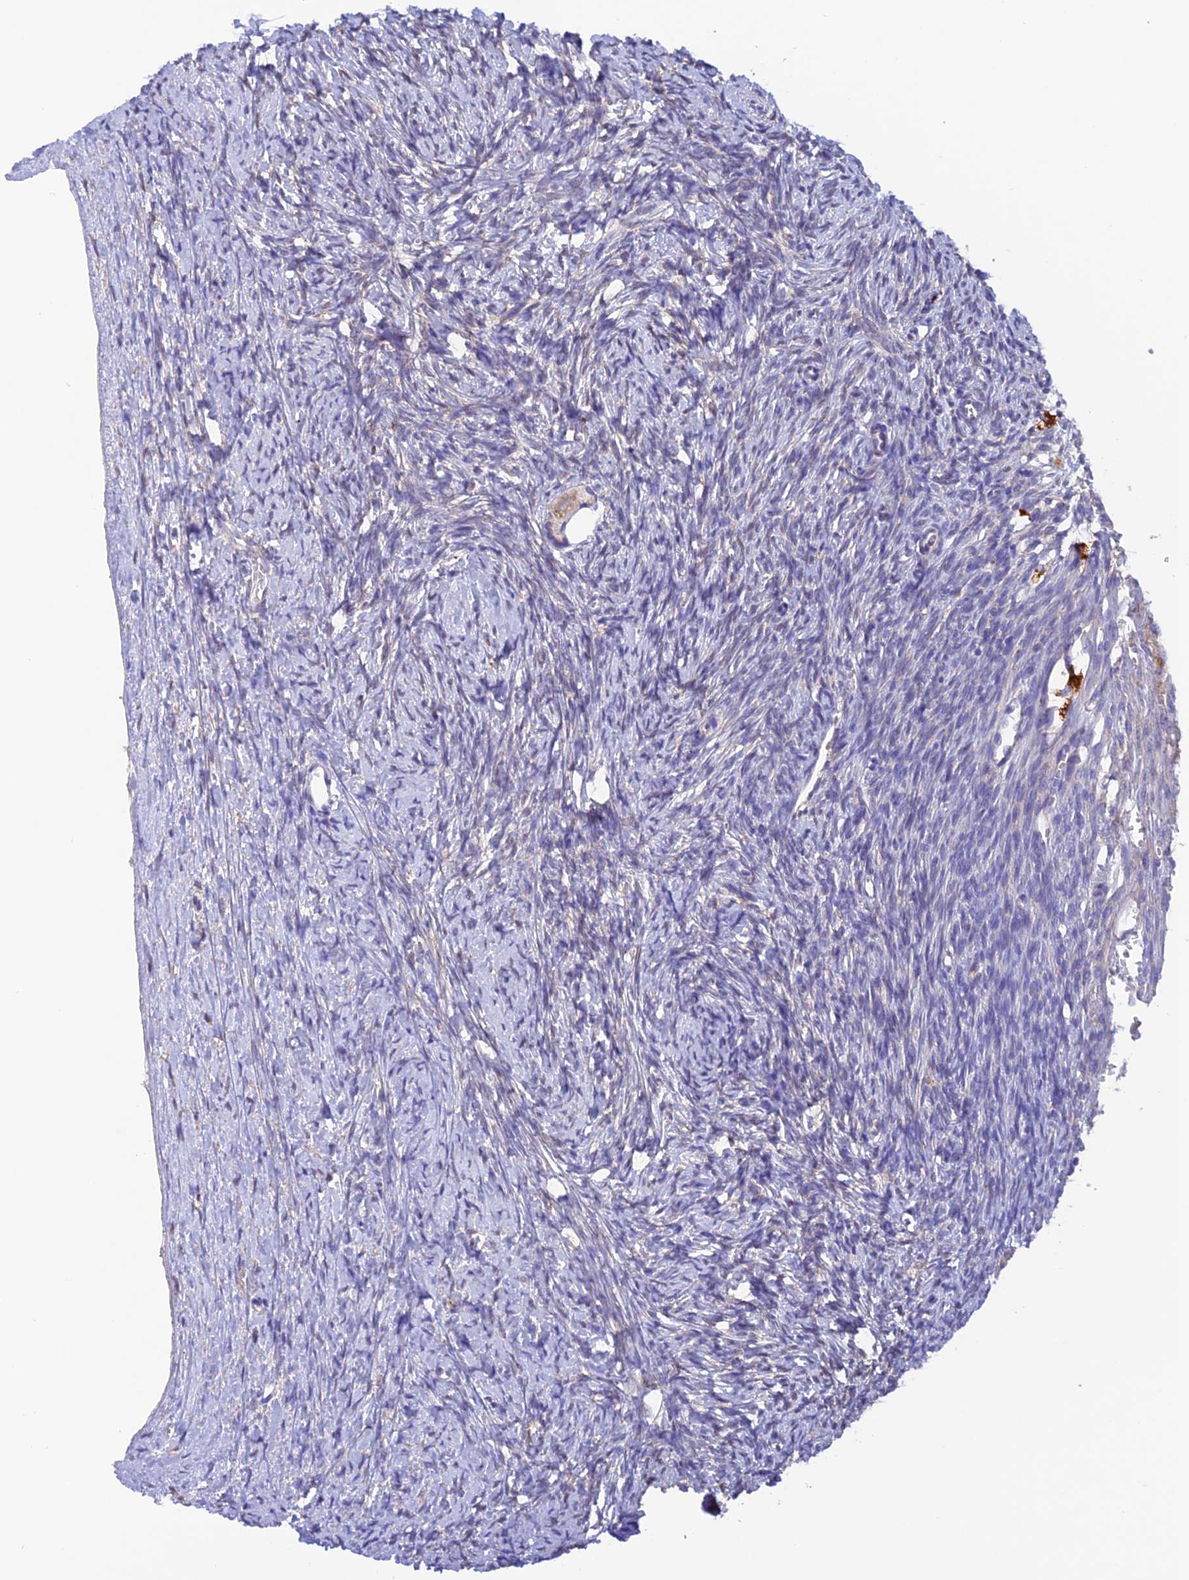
{"staining": {"intensity": "moderate", "quantity": ">75%", "location": "cytoplasmic/membranous"}, "tissue": "ovary", "cell_type": "Follicle cells", "image_type": "normal", "snomed": [{"axis": "morphology", "description": "Normal tissue, NOS"}, {"axis": "morphology", "description": "Developmental malformation"}, {"axis": "topography", "description": "Ovary"}], "caption": "This histopathology image demonstrates IHC staining of normal human ovary, with medium moderate cytoplasmic/membranous staining in about >75% of follicle cells.", "gene": "ENSG00000255439", "patient": {"sex": "female", "age": 39}}